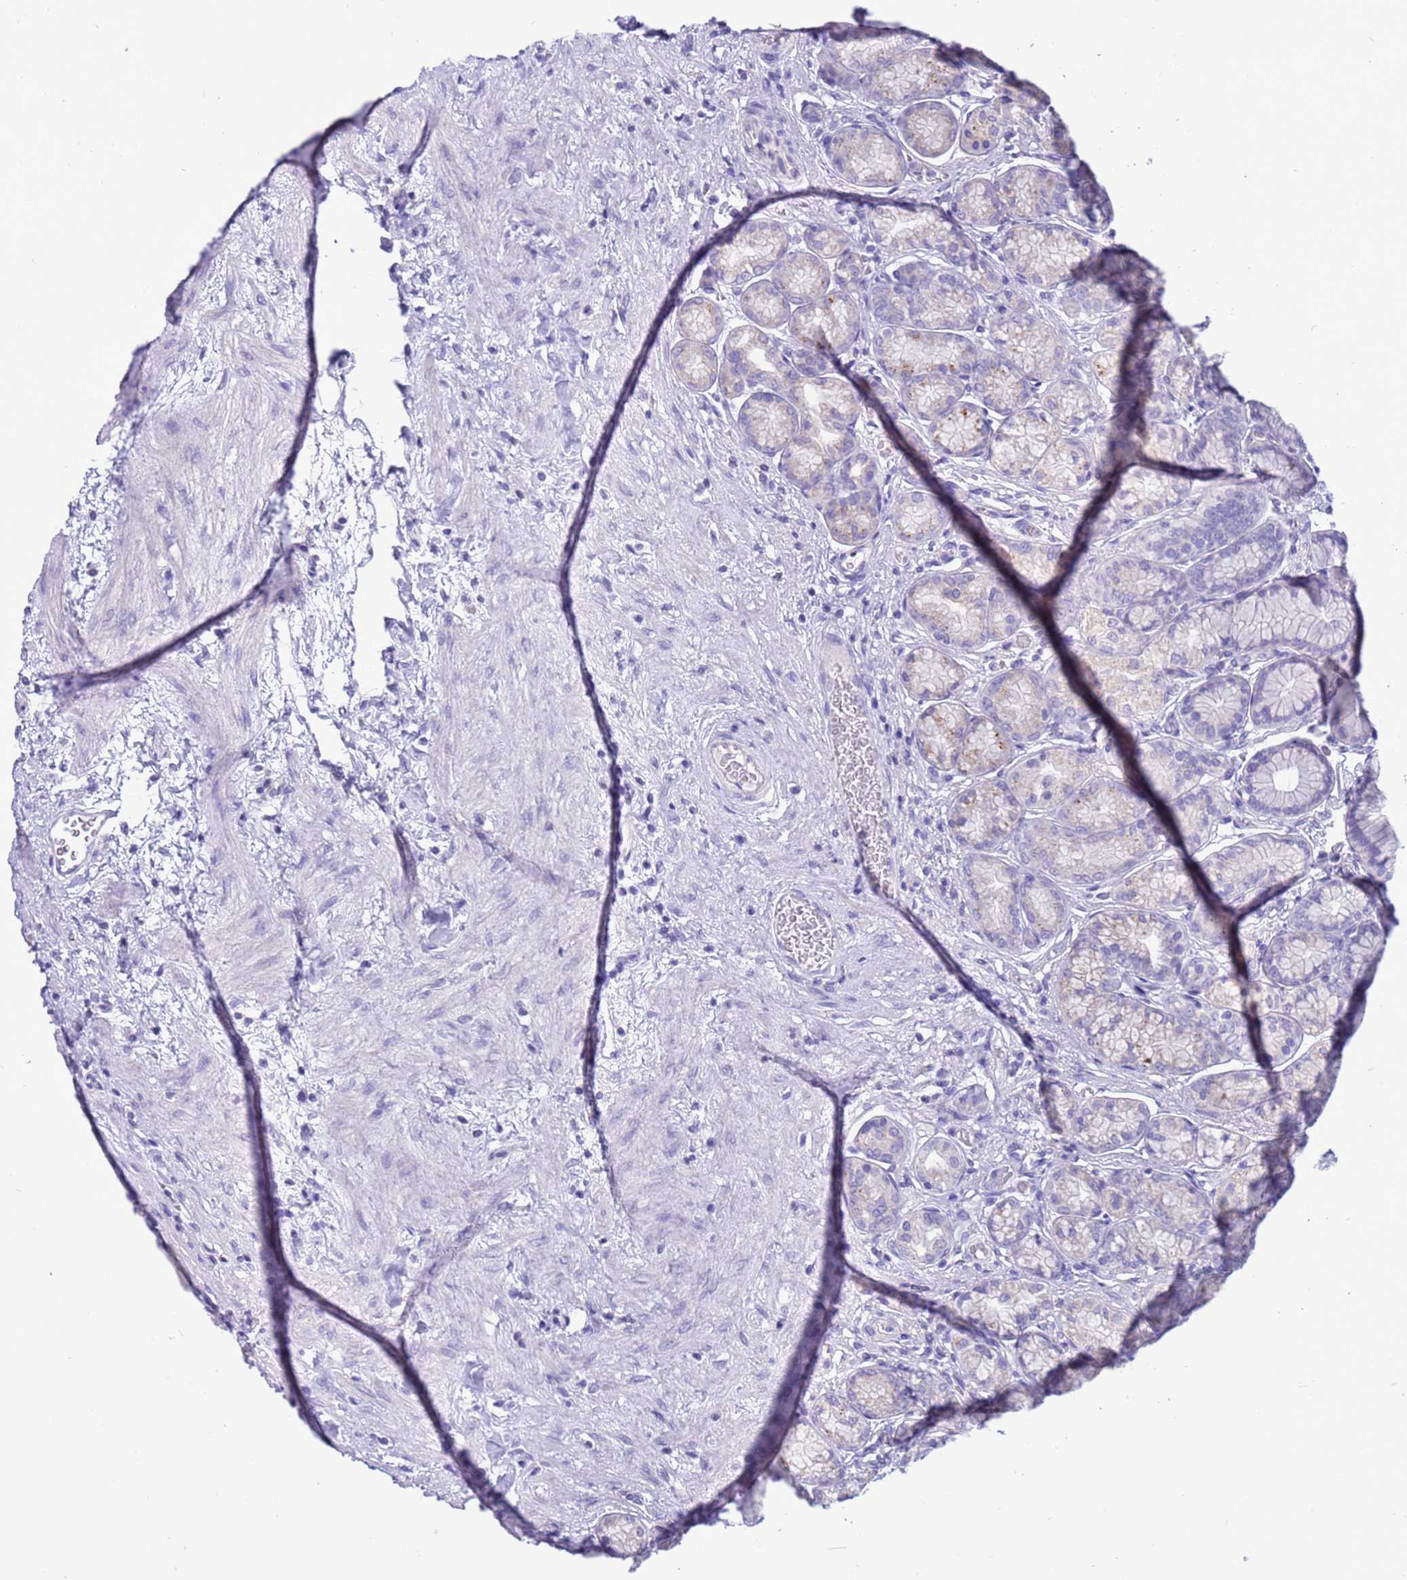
{"staining": {"intensity": "negative", "quantity": "none", "location": "none"}, "tissue": "stomach", "cell_type": "Glandular cells", "image_type": "normal", "snomed": [{"axis": "morphology", "description": "Normal tissue, NOS"}, {"axis": "morphology", "description": "Adenocarcinoma, NOS"}, {"axis": "morphology", "description": "Adenocarcinoma, High grade"}, {"axis": "topography", "description": "Stomach, upper"}, {"axis": "topography", "description": "Stomach"}], "caption": "Human stomach stained for a protein using immunohistochemistry exhibits no expression in glandular cells.", "gene": "PDE10A", "patient": {"sex": "female", "age": 65}}